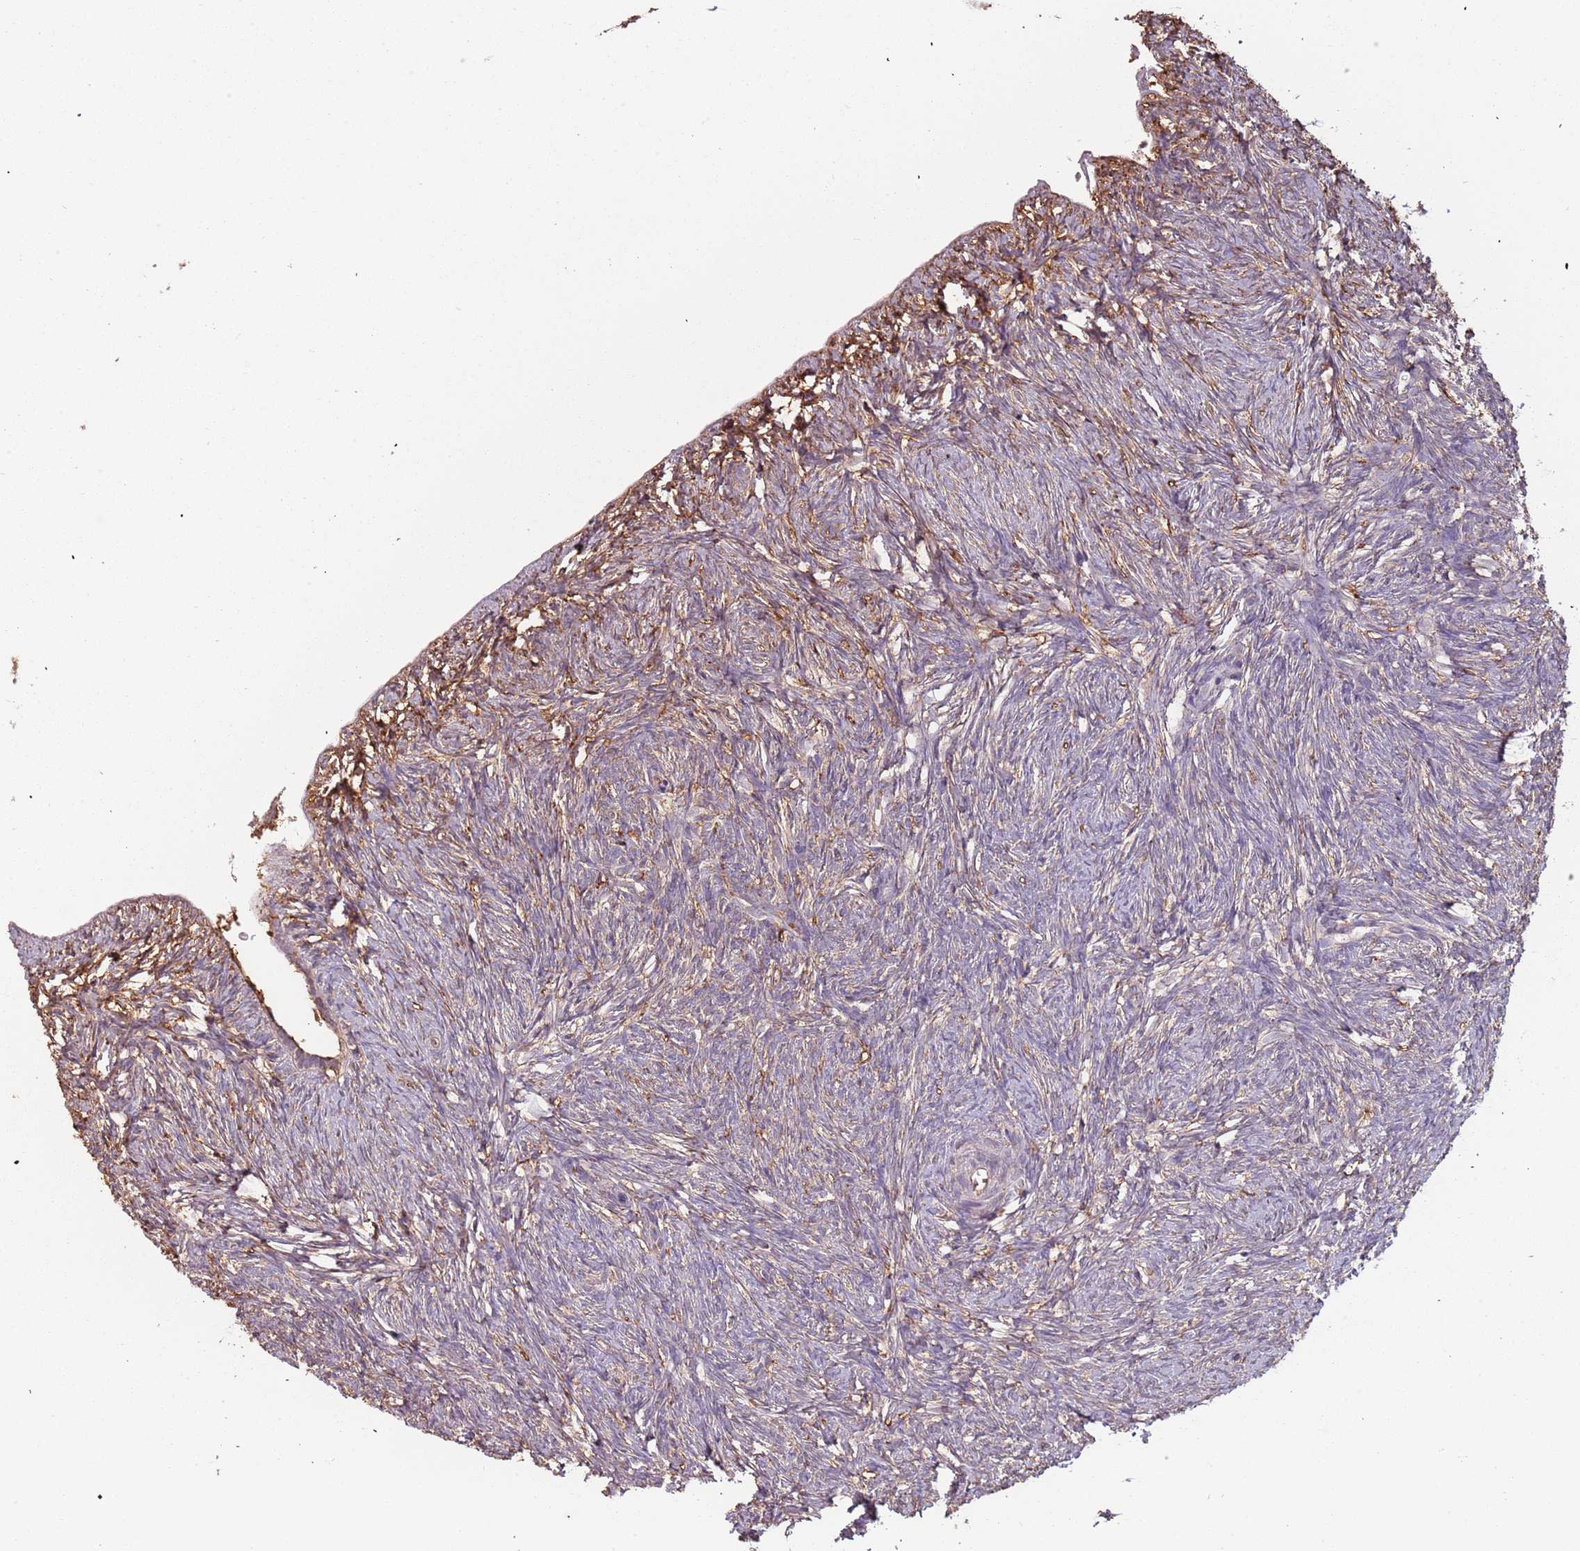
{"staining": {"intensity": "weak", "quantity": "<25%", "location": "cytoplasmic/membranous"}, "tissue": "ovary", "cell_type": "Ovarian stroma cells", "image_type": "normal", "snomed": [{"axis": "morphology", "description": "Normal tissue, NOS"}, {"axis": "topography", "description": "Ovary"}], "caption": "This is an immunohistochemistry micrograph of benign ovary. There is no expression in ovarian stroma cells.", "gene": "ATOSB", "patient": {"sex": "female", "age": 51}}